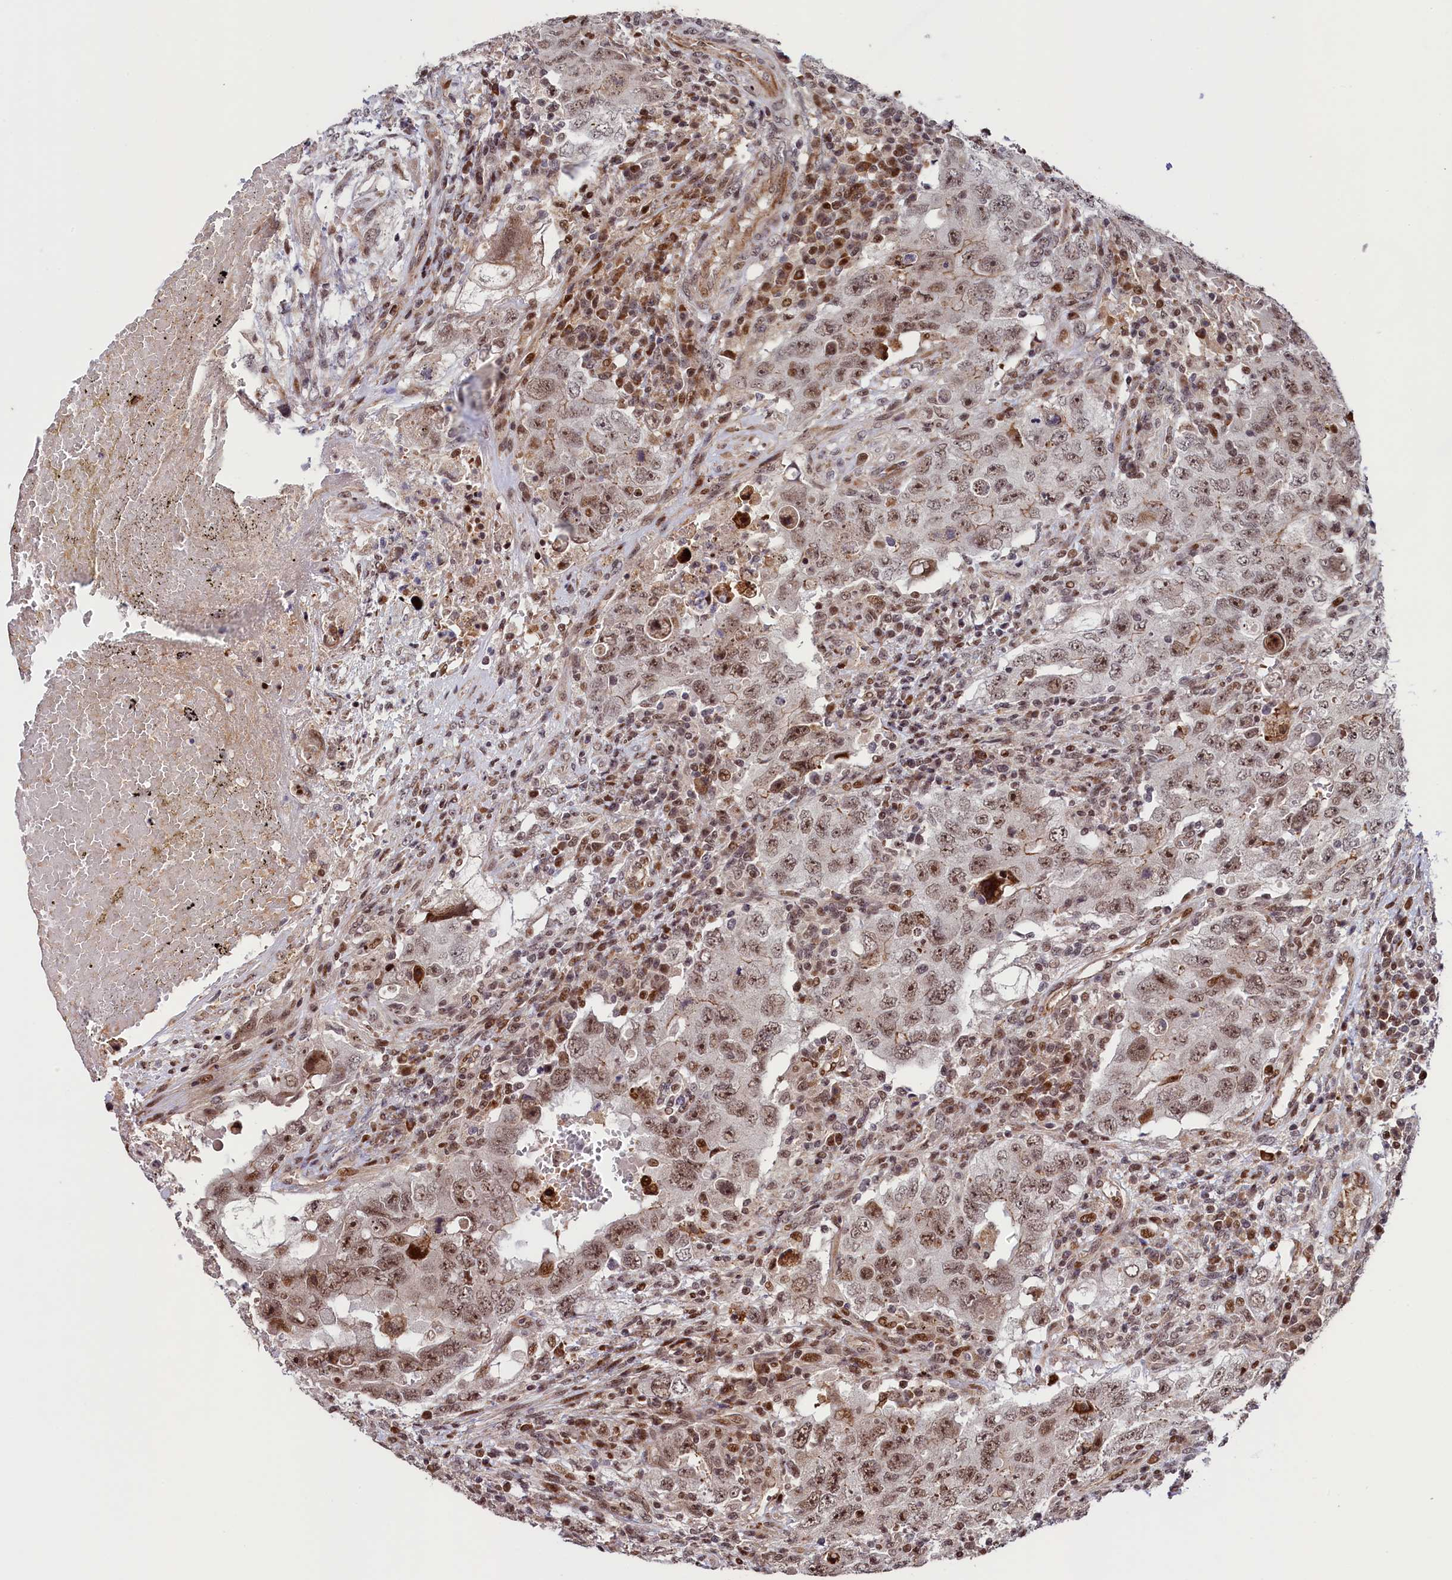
{"staining": {"intensity": "moderate", "quantity": ">75%", "location": "nuclear"}, "tissue": "testis cancer", "cell_type": "Tumor cells", "image_type": "cancer", "snomed": [{"axis": "morphology", "description": "Carcinoma, Embryonal, NOS"}, {"axis": "topography", "description": "Testis"}], "caption": "Tumor cells exhibit moderate nuclear staining in about >75% of cells in testis cancer (embryonal carcinoma). (DAB (3,3'-diaminobenzidine) IHC with brightfield microscopy, high magnification).", "gene": "LEO1", "patient": {"sex": "male", "age": 26}}